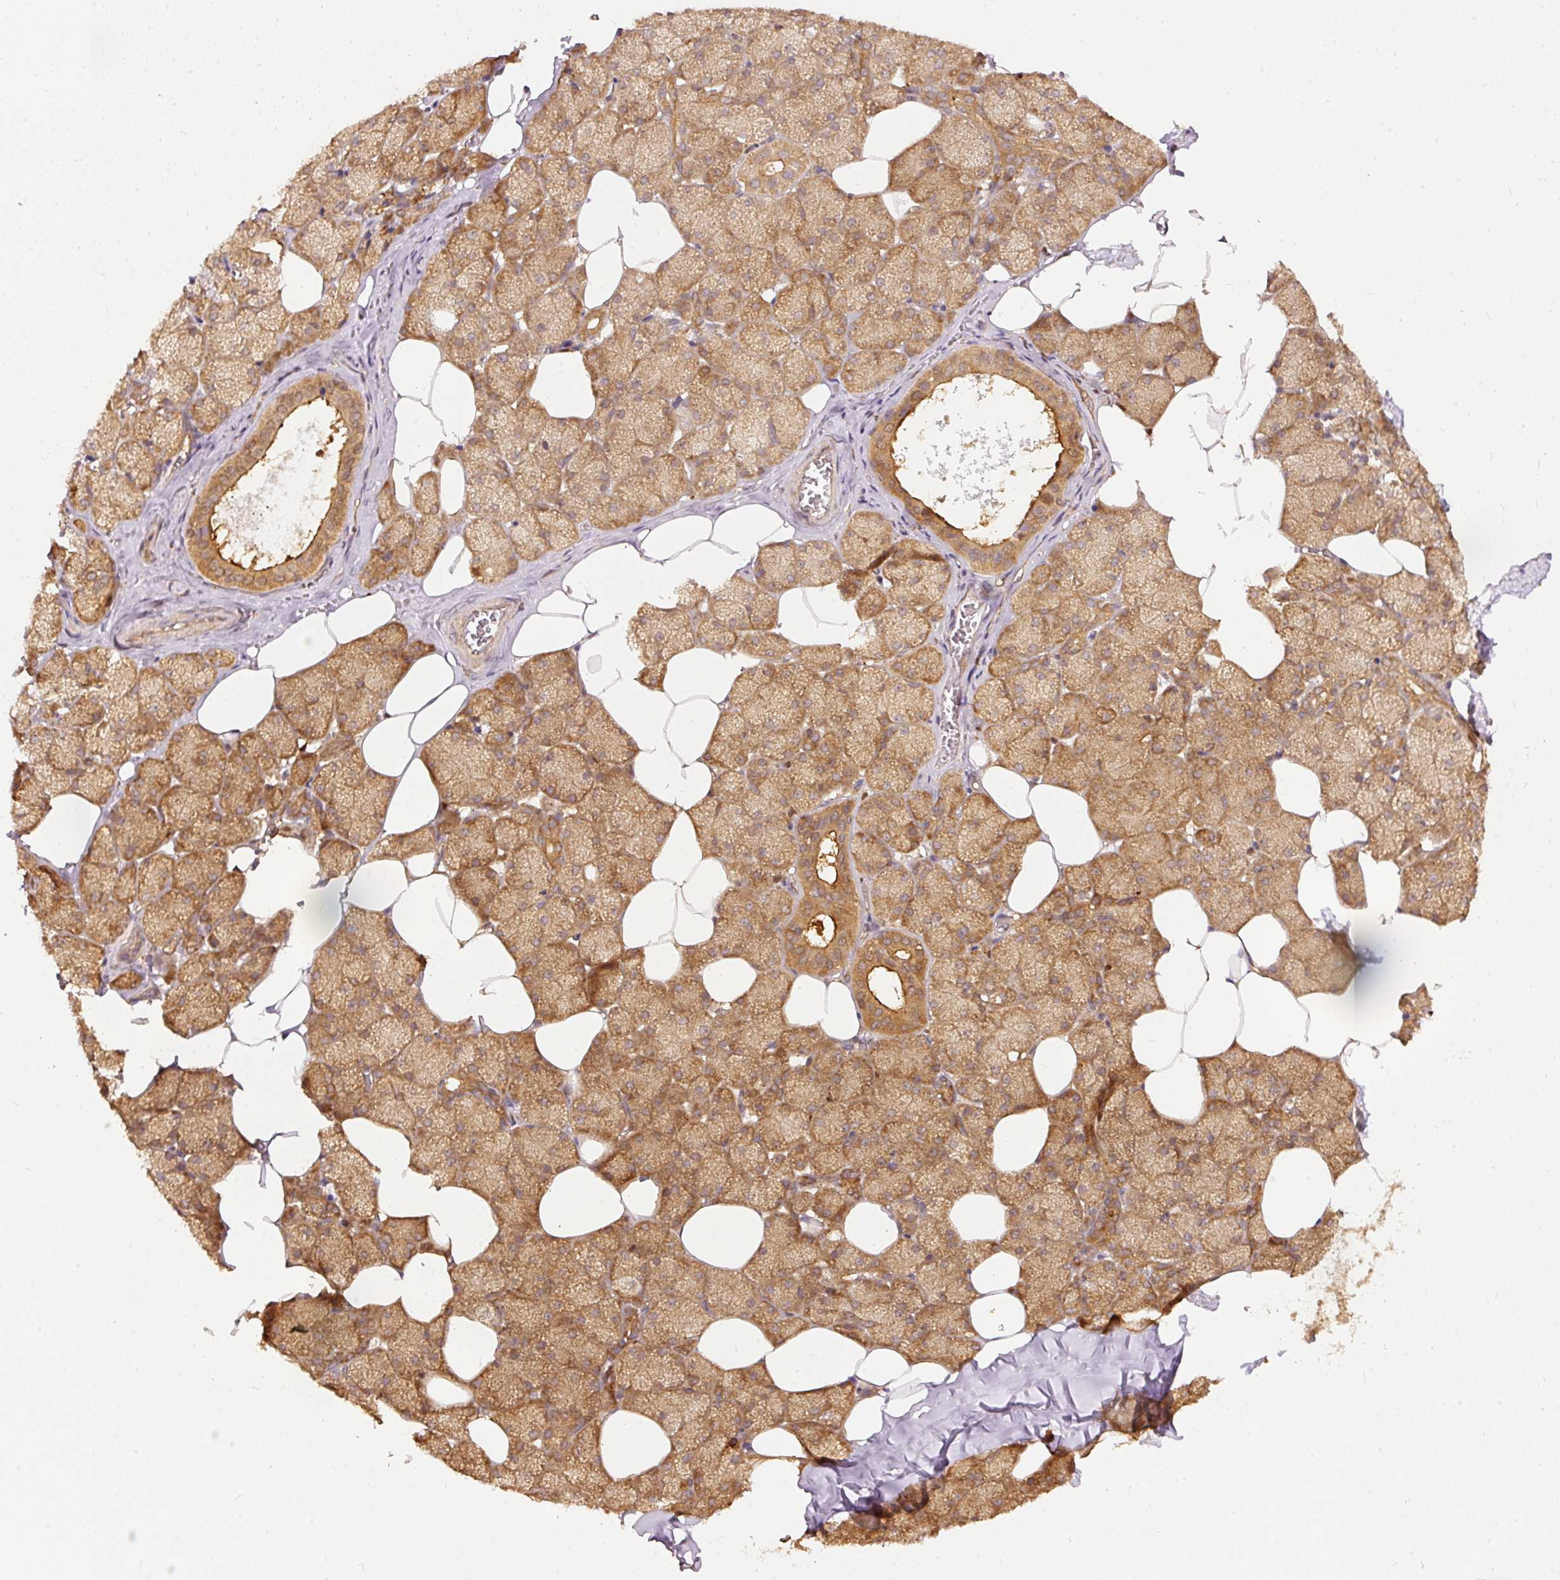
{"staining": {"intensity": "moderate", "quantity": ">75%", "location": "cytoplasmic/membranous"}, "tissue": "salivary gland", "cell_type": "Glandular cells", "image_type": "normal", "snomed": [{"axis": "morphology", "description": "Normal tissue, NOS"}, {"axis": "topography", "description": "Salivary gland"}, {"axis": "topography", "description": "Peripheral nerve tissue"}], "caption": "Glandular cells display medium levels of moderate cytoplasmic/membranous expression in approximately >75% of cells in unremarkable human salivary gland.", "gene": "EIF3B", "patient": {"sex": "male", "age": 38}}